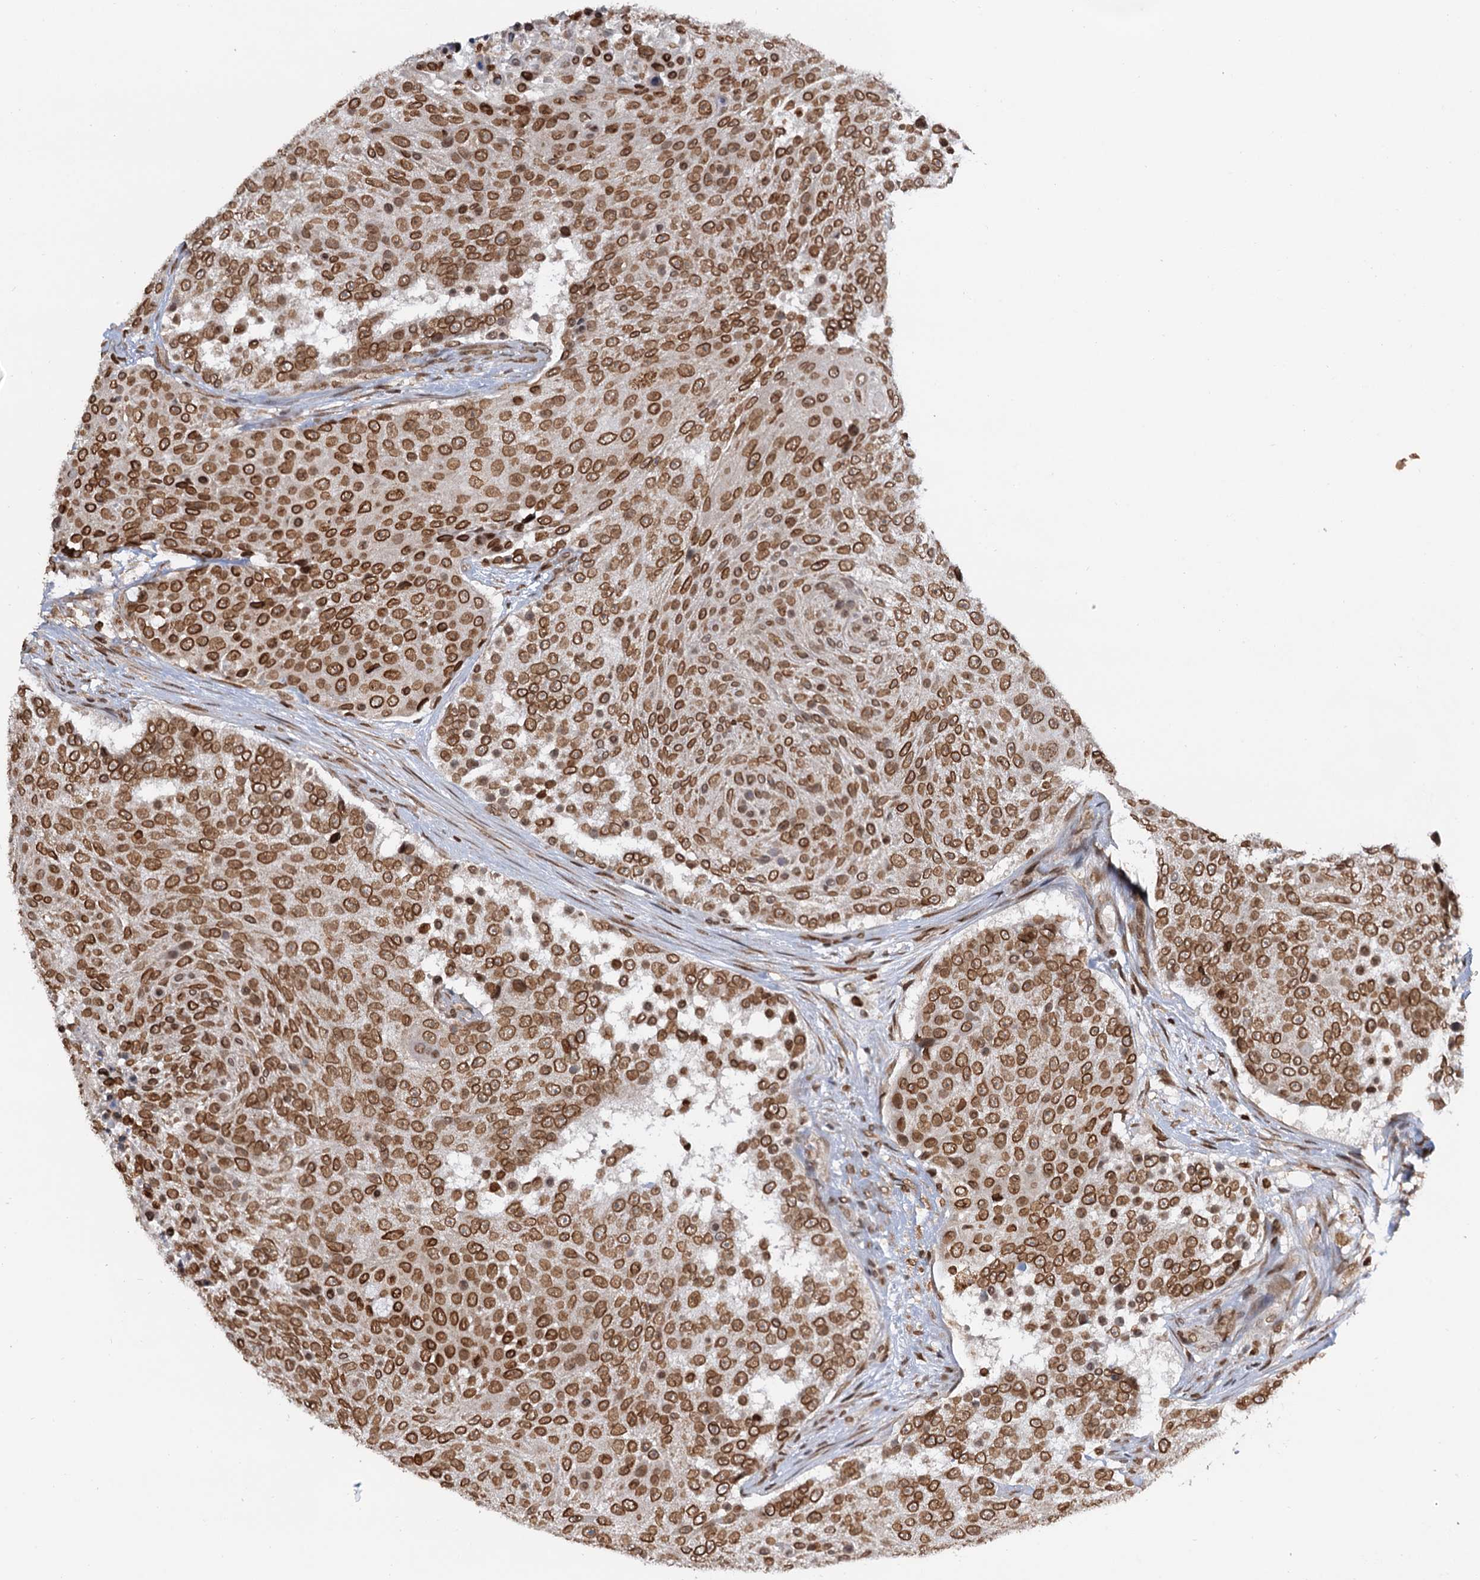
{"staining": {"intensity": "strong", "quantity": ">75%", "location": "nuclear"}, "tissue": "urothelial cancer", "cell_type": "Tumor cells", "image_type": "cancer", "snomed": [{"axis": "morphology", "description": "Urothelial carcinoma, High grade"}, {"axis": "topography", "description": "Urinary bladder"}], "caption": "Protein staining by IHC reveals strong nuclear staining in about >75% of tumor cells in urothelial cancer.", "gene": "ZC3H13", "patient": {"sex": "female", "age": 63}}